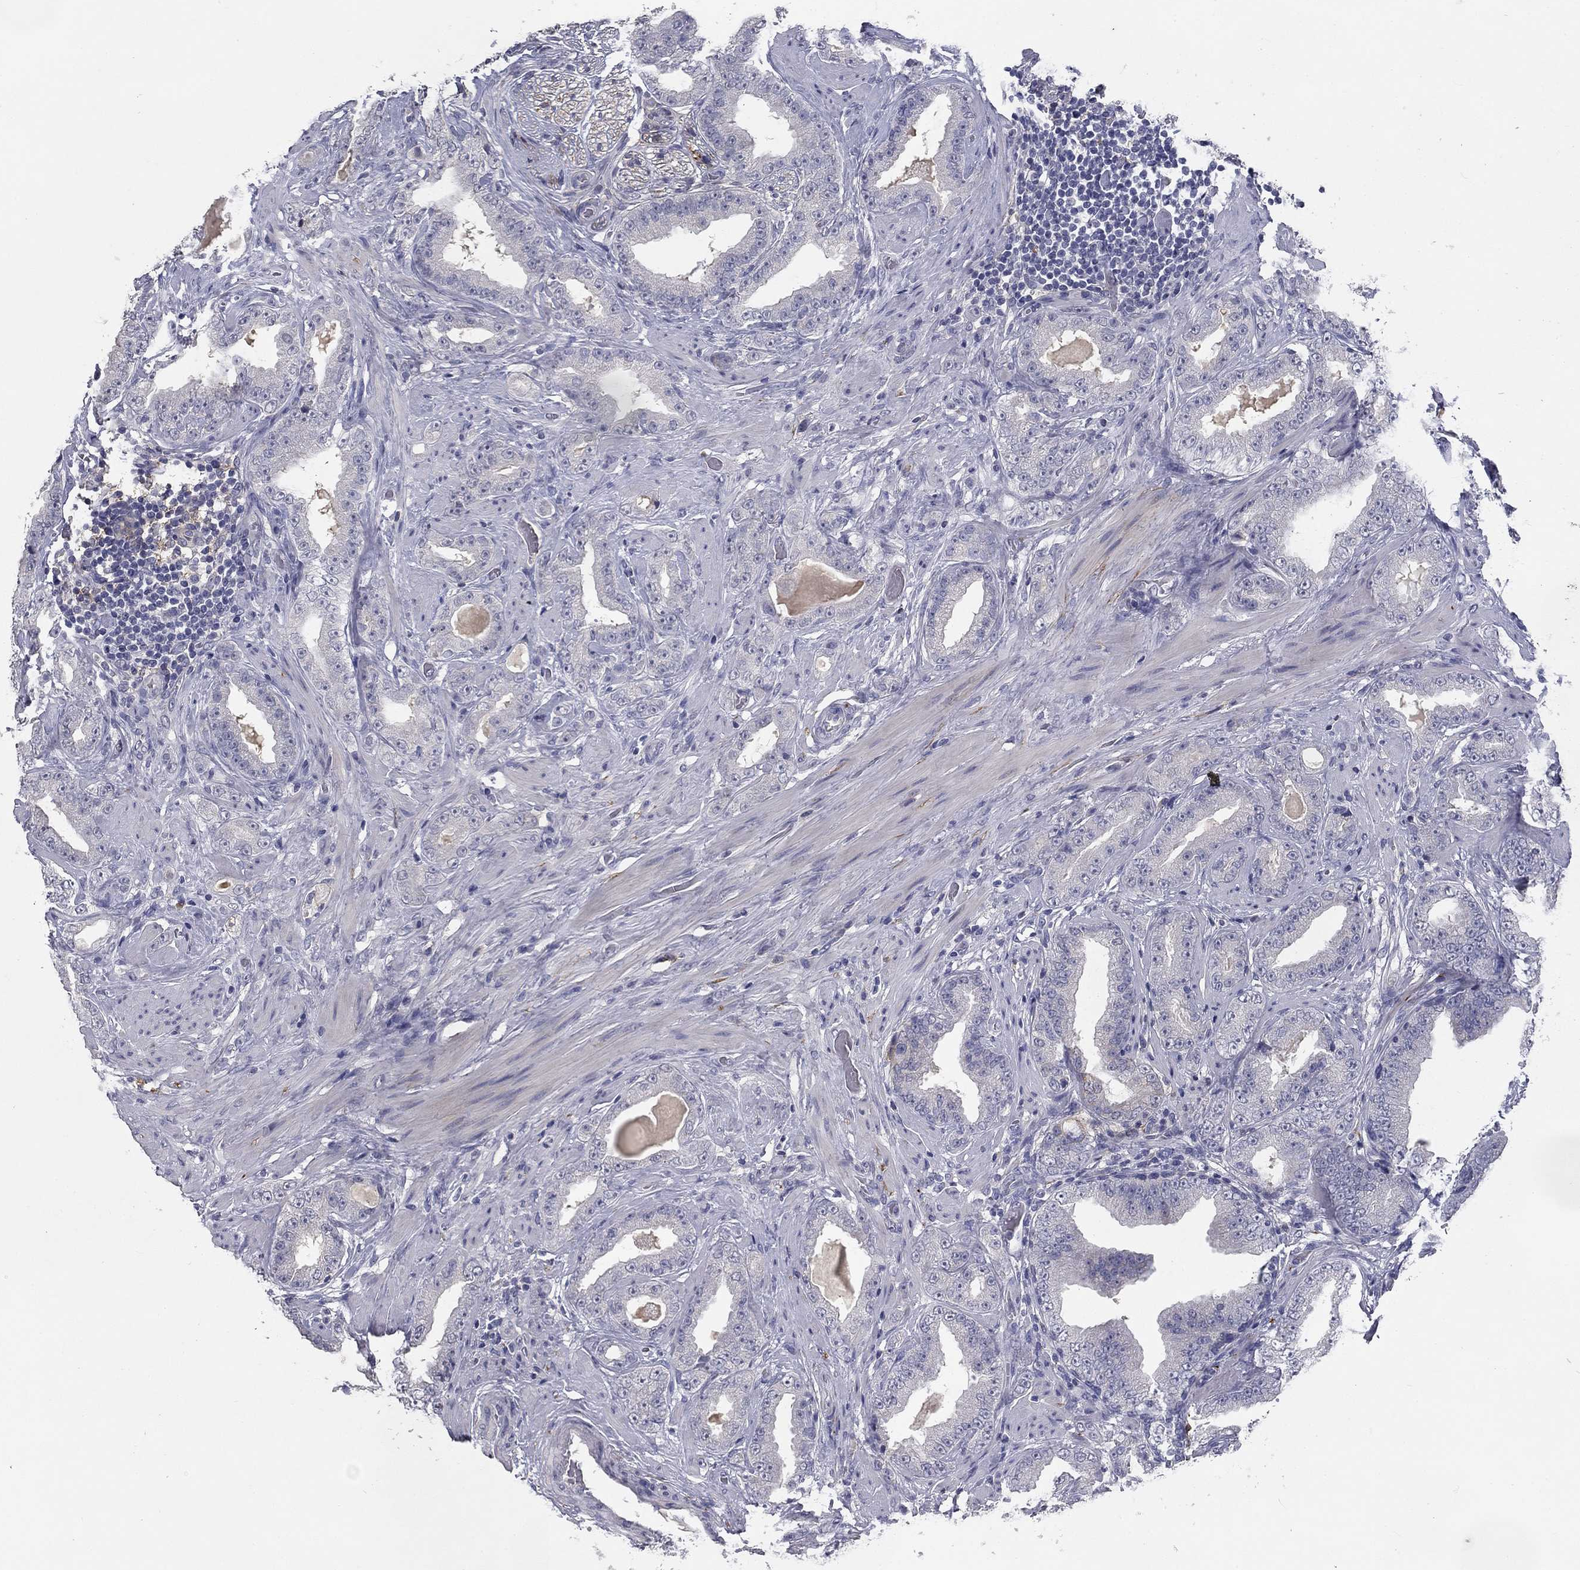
{"staining": {"intensity": "negative", "quantity": "none", "location": "none"}, "tissue": "prostate cancer", "cell_type": "Tumor cells", "image_type": "cancer", "snomed": [{"axis": "morphology", "description": "Adenocarcinoma, Low grade"}, {"axis": "topography", "description": "Prostate"}], "caption": "An image of low-grade adenocarcinoma (prostate) stained for a protein demonstrates no brown staining in tumor cells.", "gene": "CD274", "patient": {"sex": "male", "age": 60}}